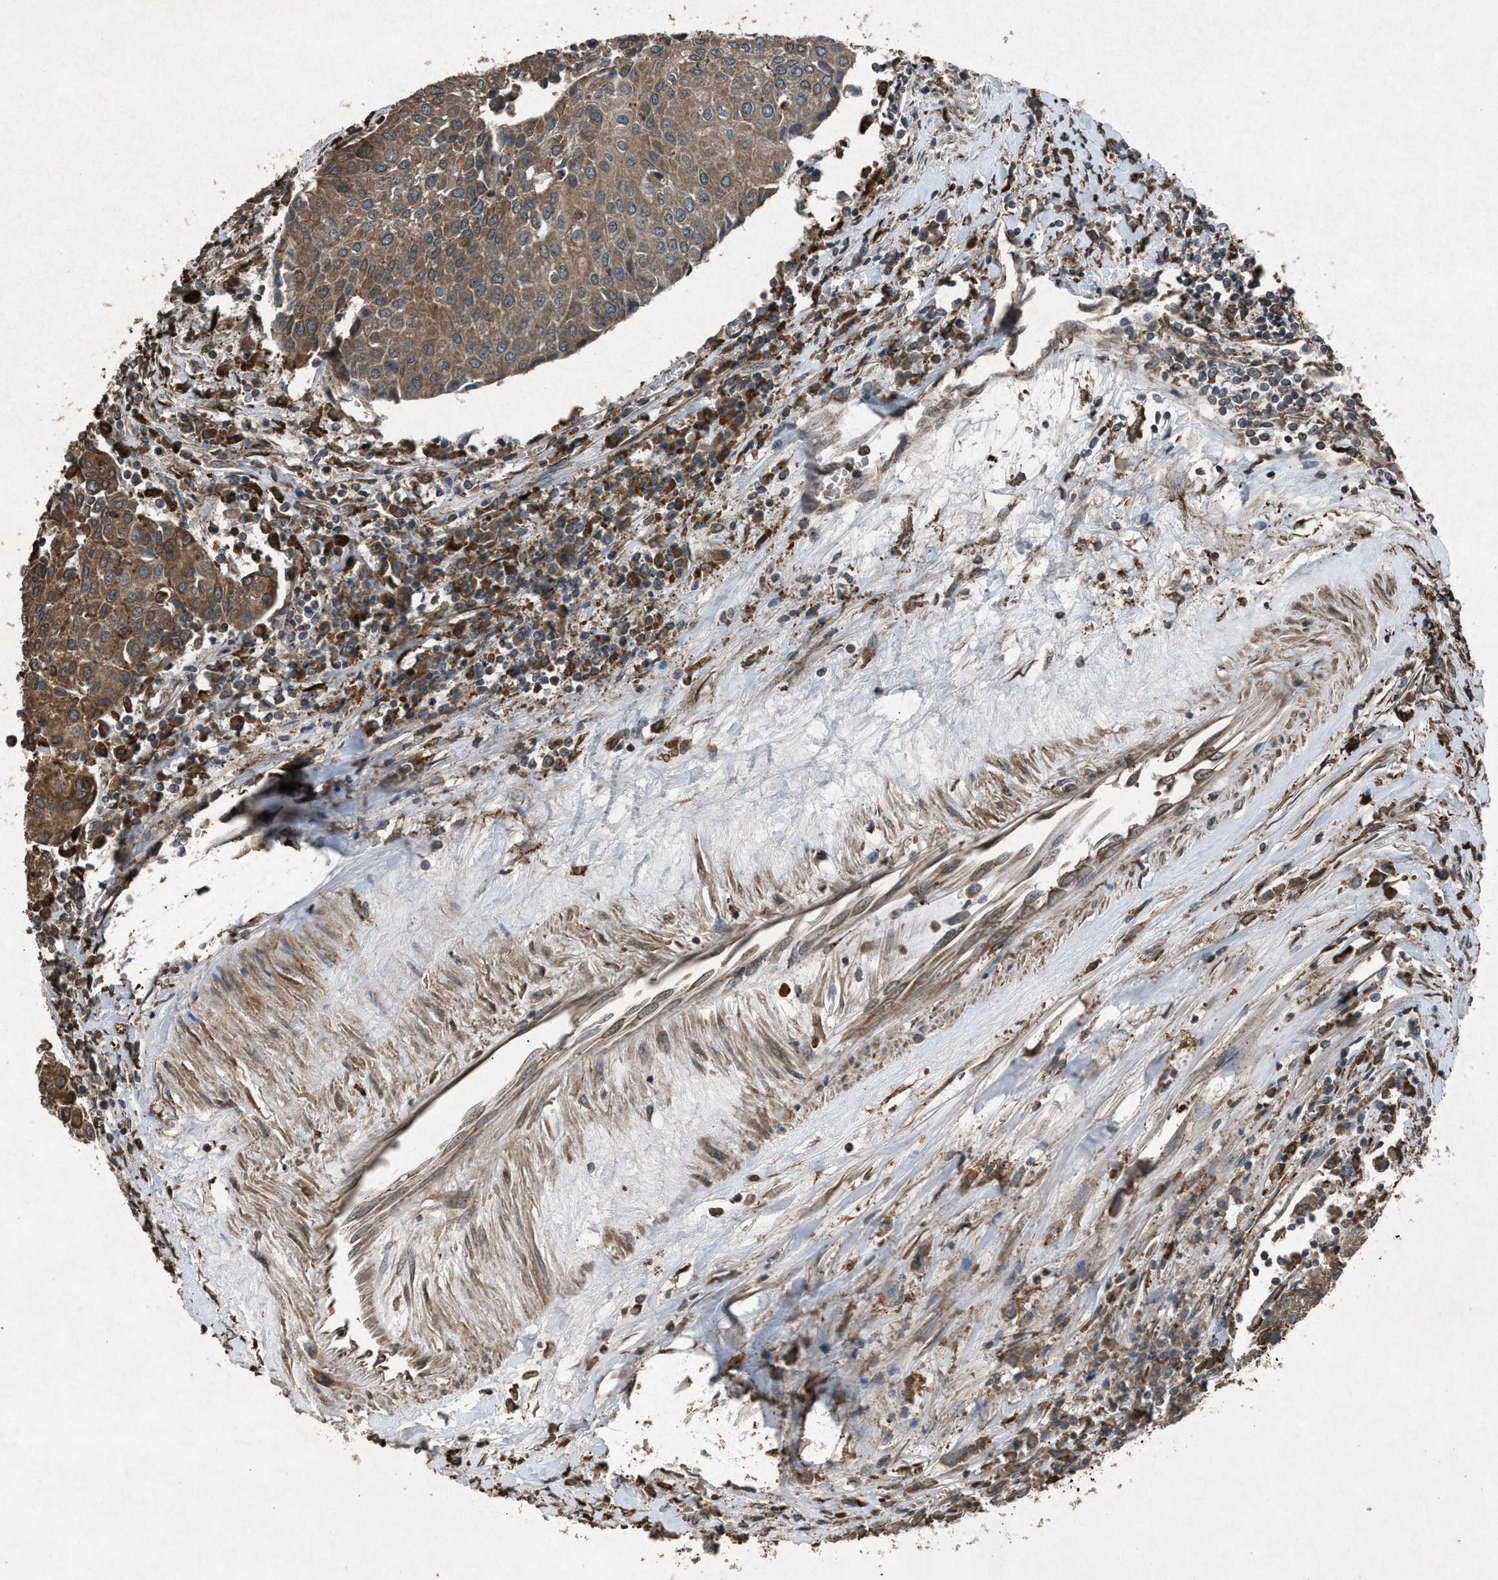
{"staining": {"intensity": "moderate", "quantity": ">75%", "location": "cytoplasmic/membranous"}, "tissue": "urothelial cancer", "cell_type": "Tumor cells", "image_type": "cancer", "snomed": [{"axis": "morphology", "description": "Urothelial carcinoma, High grade"}, {"axis": "topography", "description": "Urinary bladder"}], "caption": "Moderate cytoplasmic/membranous staining is present in about >75% of tumor cells in urothelial cancer.", "gene": "CALR", "patient": {"sex": "female", "age": 85}}